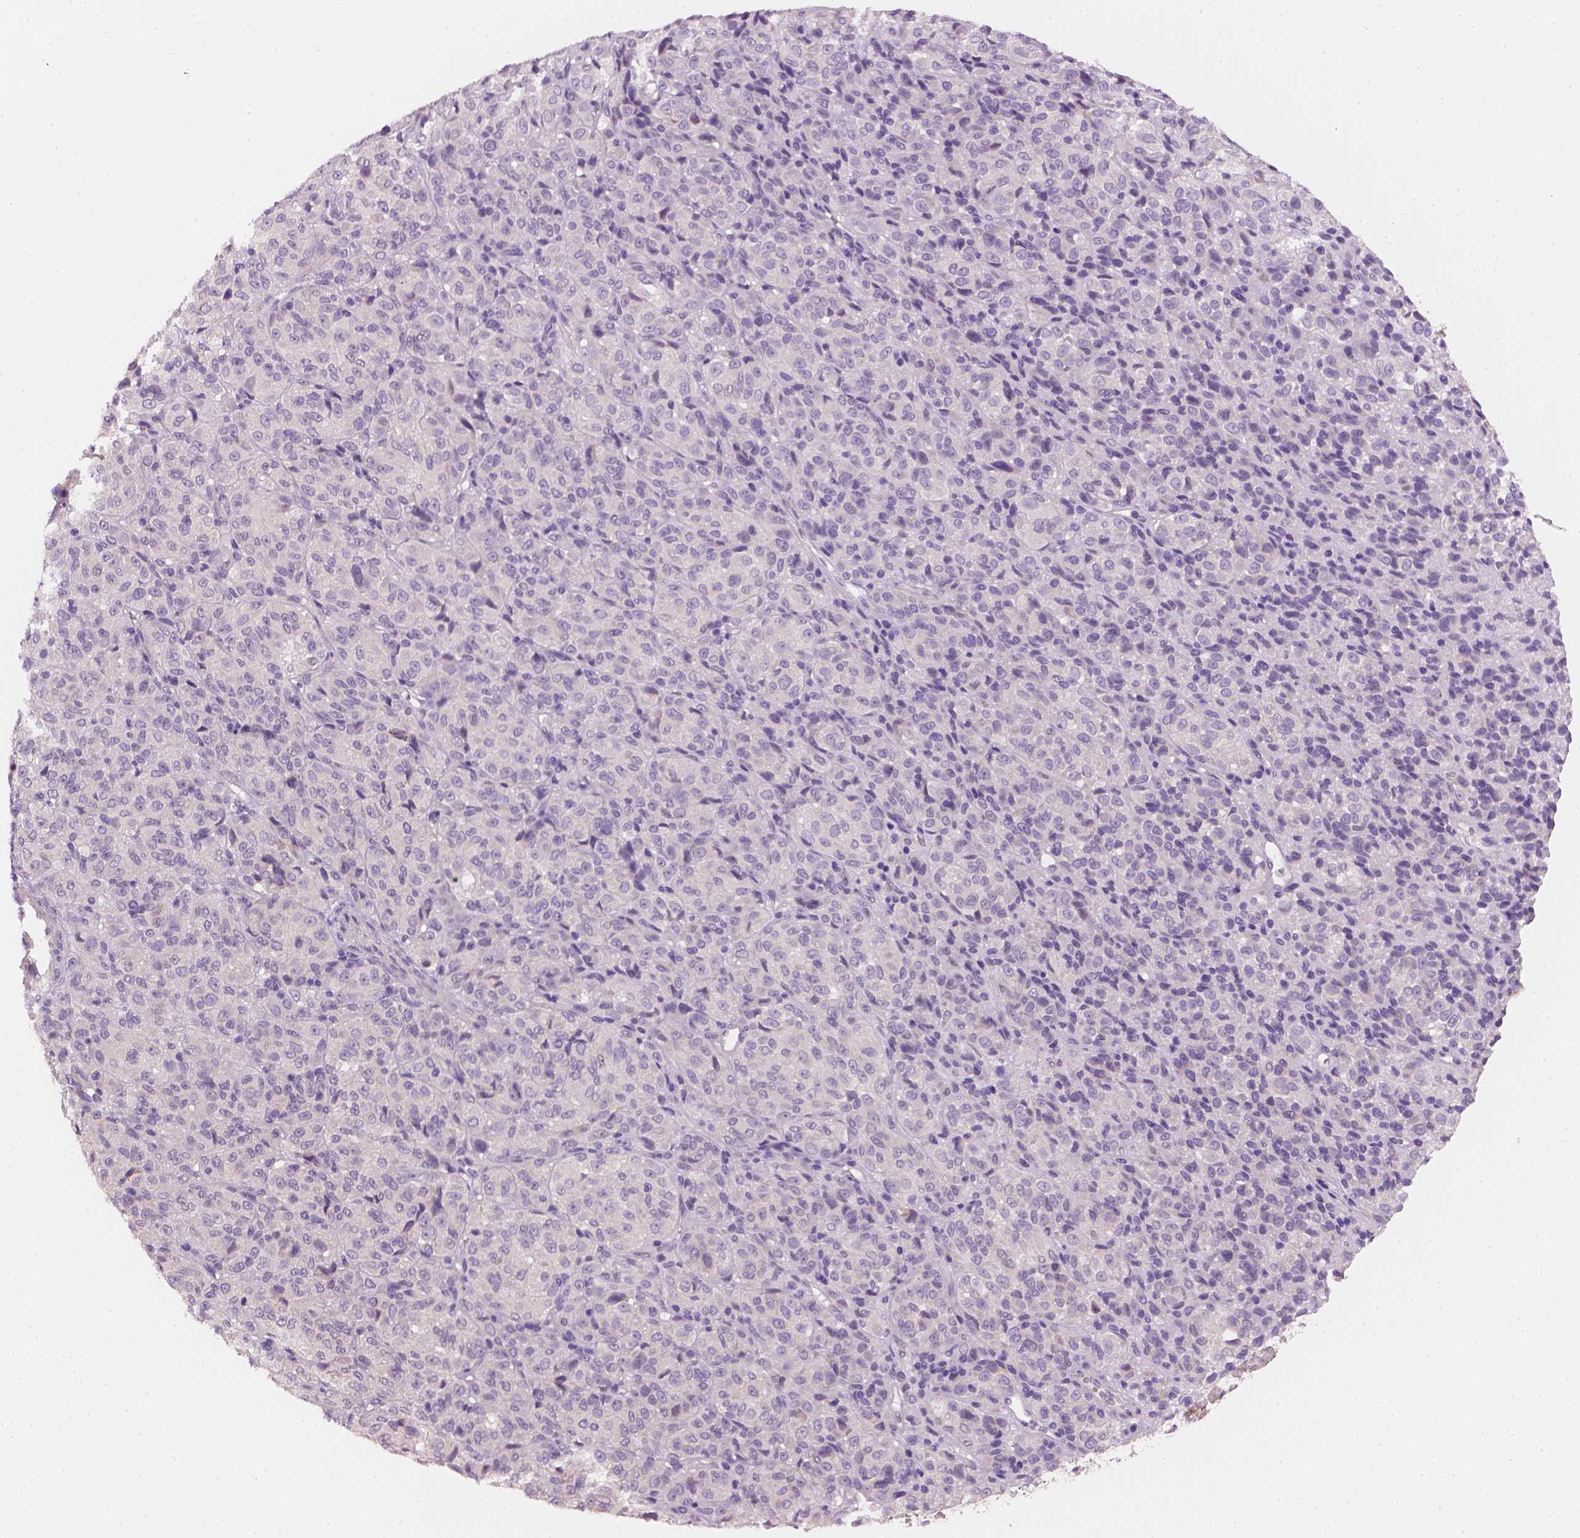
{"staining": {"intensity": "negative", "quantity": "none", "location": "none"}, "tissue": "melanoma", "cell_type": "Tumor cells", "image_type": "cancer", "snomed": [{"axis": "morphology", "description": "Malignant melanoma, Metastatic site"}, {"axis": "topography", "description": "Brain"}], "caption": "Immunohistochemistry (IHC) photomicrograph of human malignant melanoma (metastatic site) stained for a protein (brown), which demonstrates no staining in tumor cells.", "gene": "KRT17", "patient": {"sex": "female", "age": 56}}